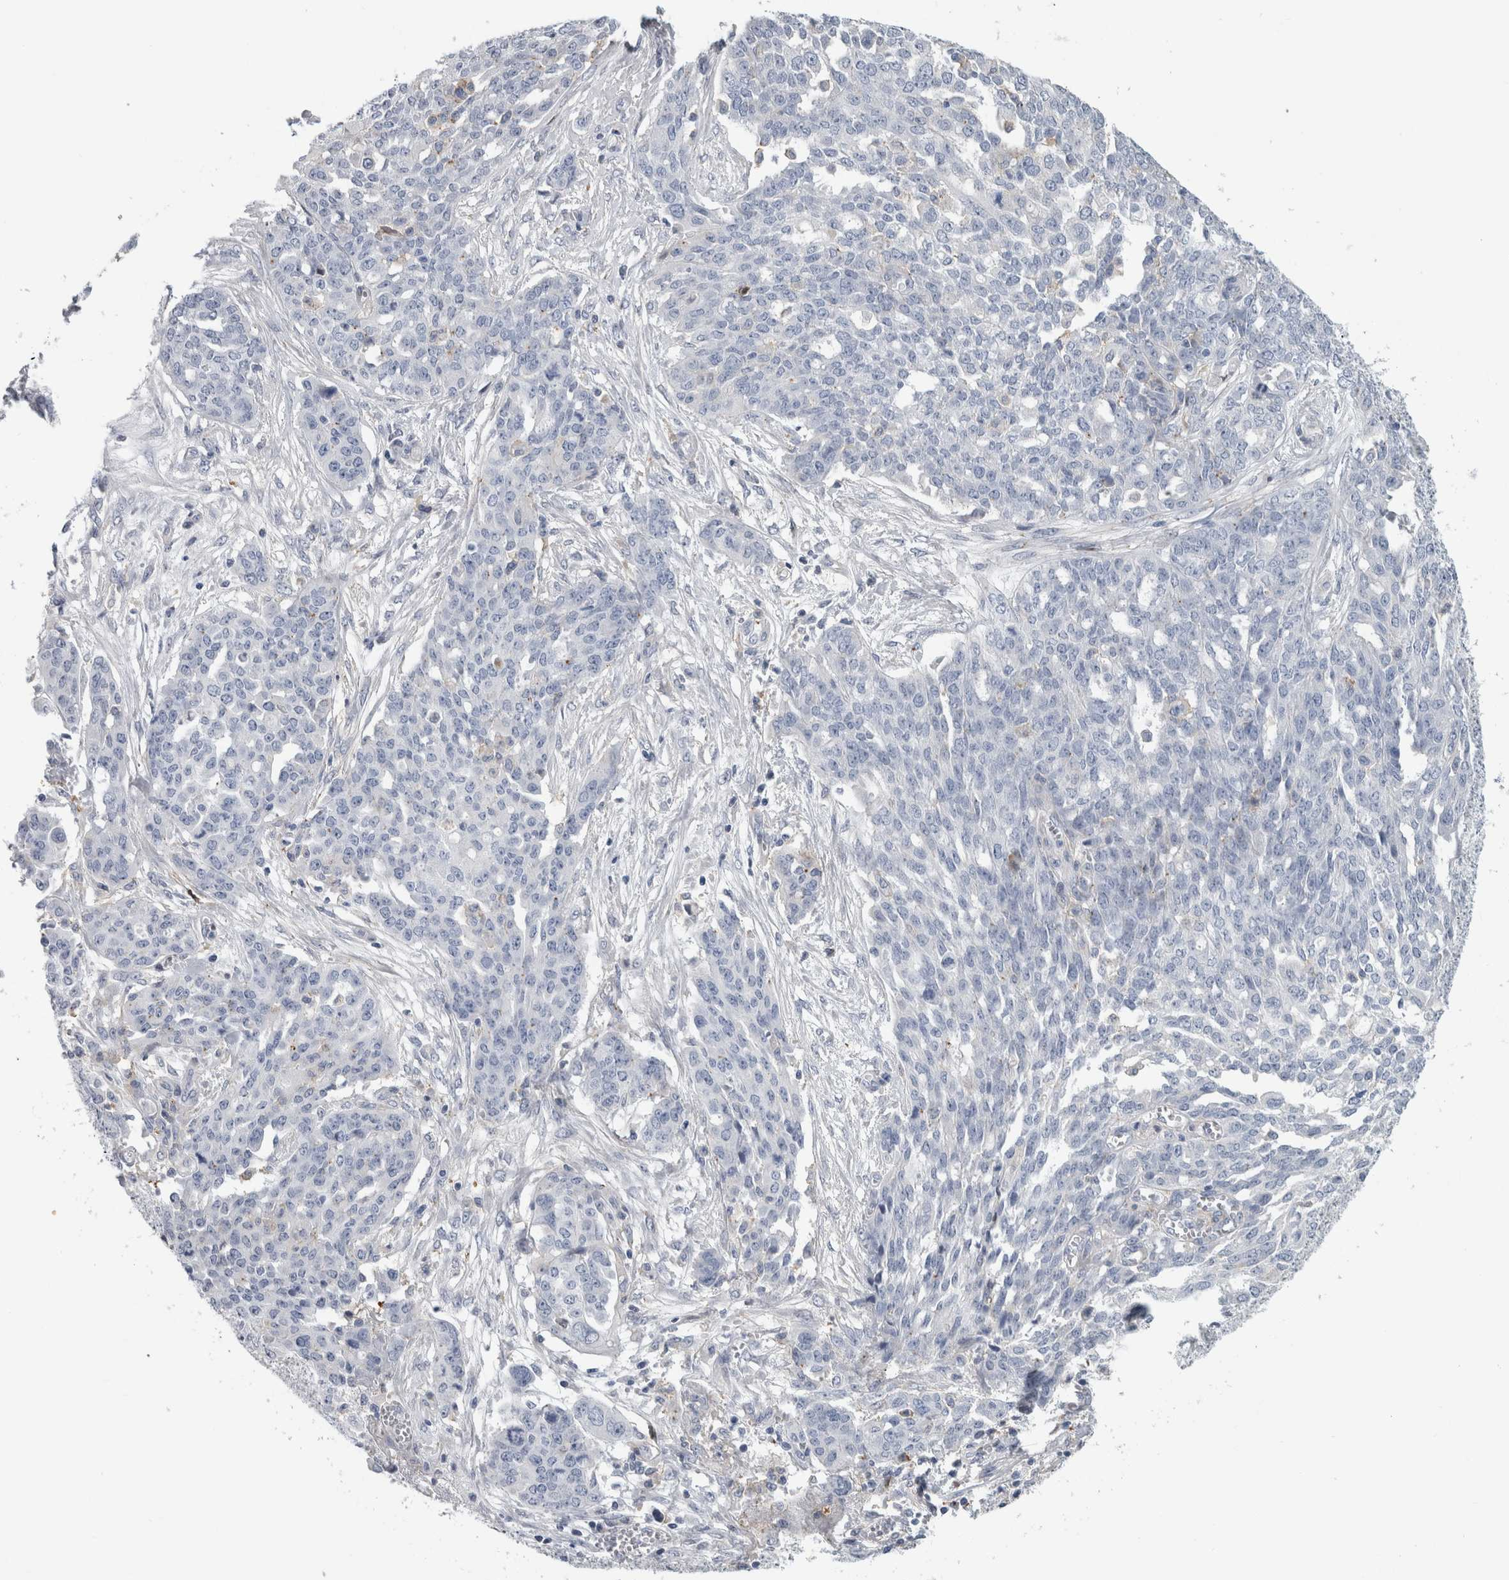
{"staining": {"intensity": "negative", "quantity": "none", "location": "none"}, "tissue": "ovarian cancer", "cell_type": "Tumor cells", "image_type": "cancer", "snomed": [{"axis": "morphology", "description": "Cystadenocarcinoma, serous, NOS"}, {"axis": "topography", "description": "Soft tissue"}, {"axis": "topography", "description": "Ovary"}], "caption": "There is no significant staining in tumor cells of ovarian cancer (serous cystadenocarcinoma). The staining was performed using DAB to visualize the protein expression in brown, while the nuclei were stained in blue with hematoxylin (Magnification: 20x).", "gene": "DNAJC24", "patient": {"sex": "female", "age": 57}}